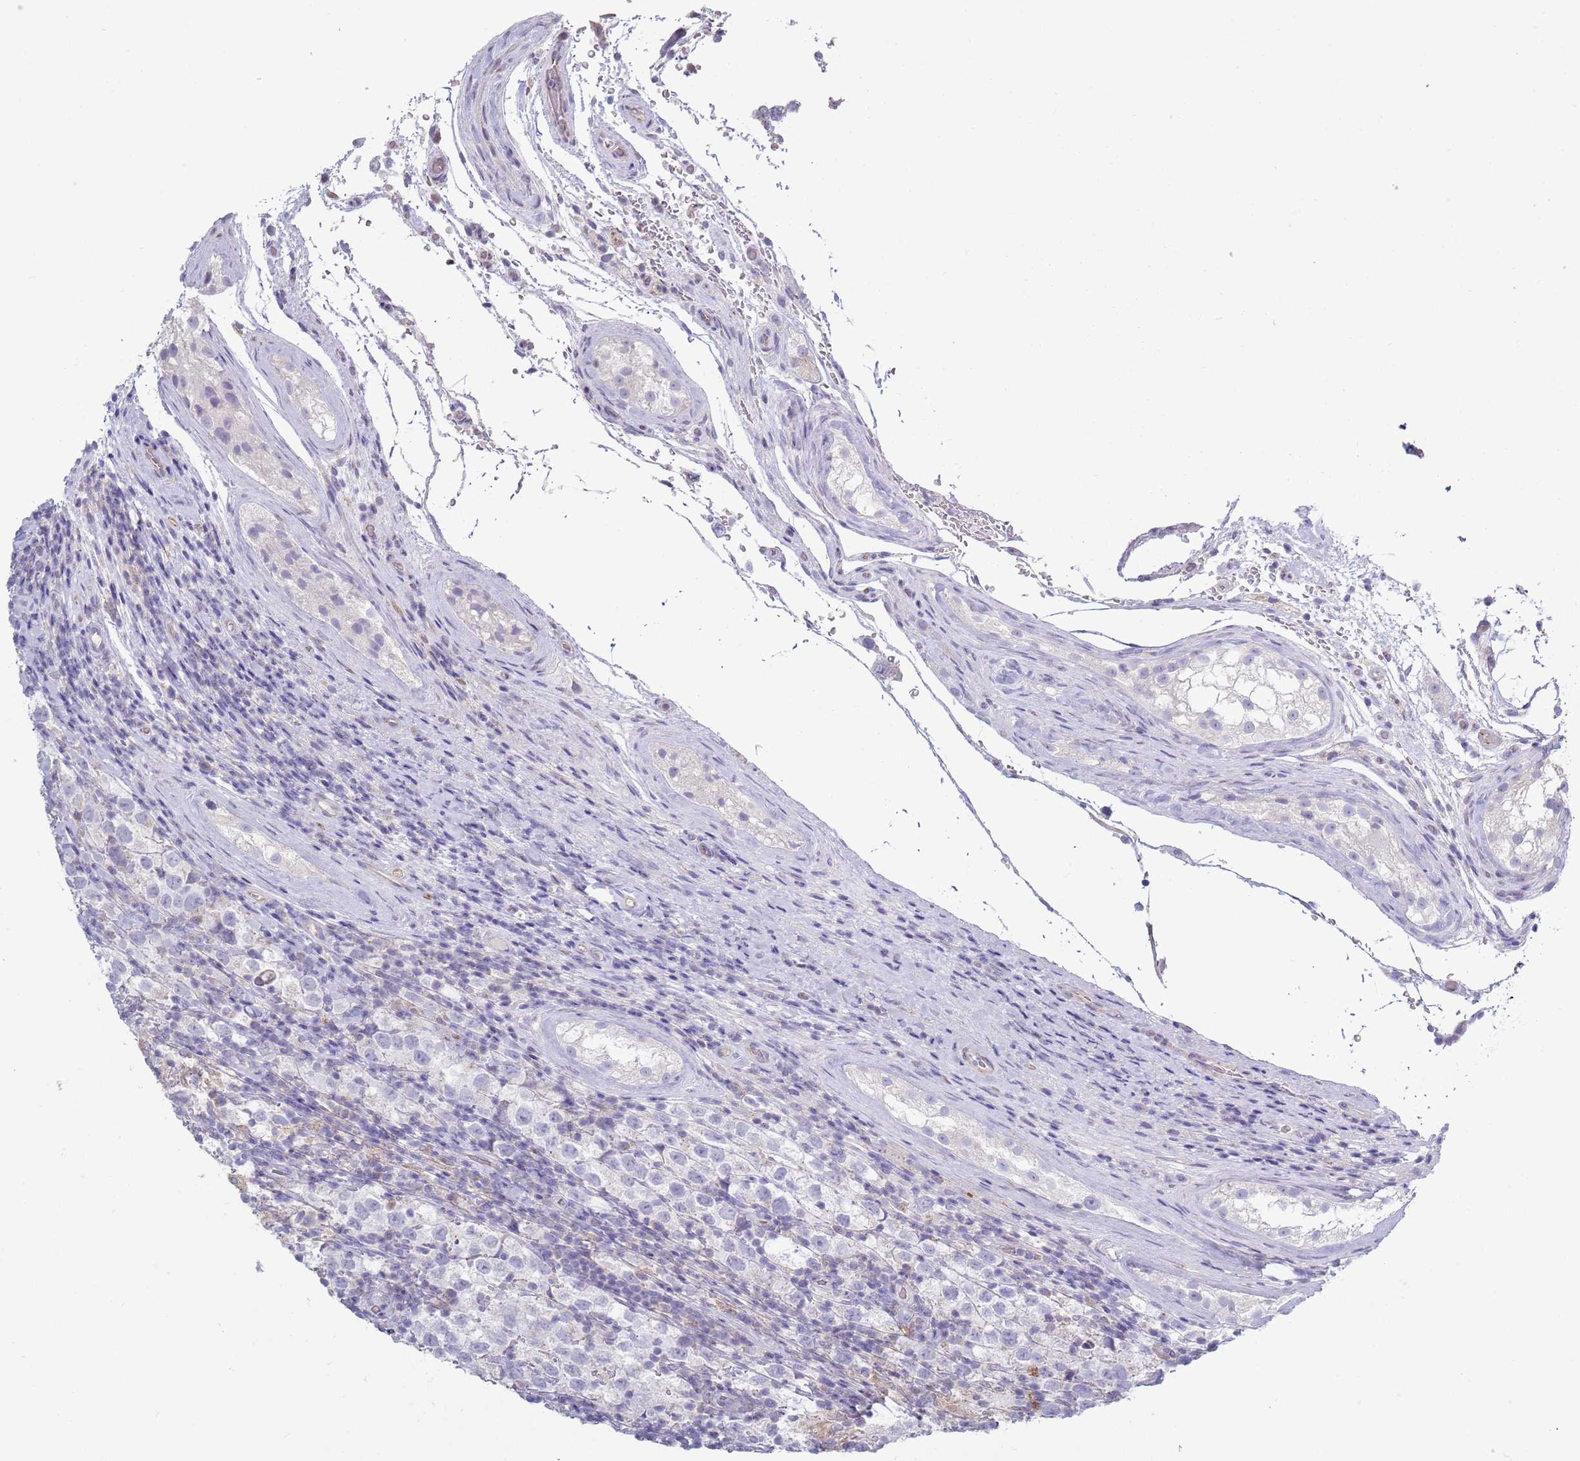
{"staining": {"intensity": "negative", "quantity": "none", "location": "none"}, "tissue": "testis cancer", "cell_type": "Tumor cells", "image_type": "cancer", "snomed": [{"axis": "morphology", "description": "Seminoma, NOS"}, {"axis": "morphology", "description": "Carcinoma, Embryonal, NOS"}, {"axis": "topography", "description": "Testis"}], "caption": "Tumor cells show no significant protein positivity in testis cancer (embryonal carcinoma). (DAB (3,3'-diaminobenzidine) immunohistochemistry (IHC) with hematoxylin counter stain).", "gene": "ACSBG1", "patient": {"sex": "male", "age": 41}}